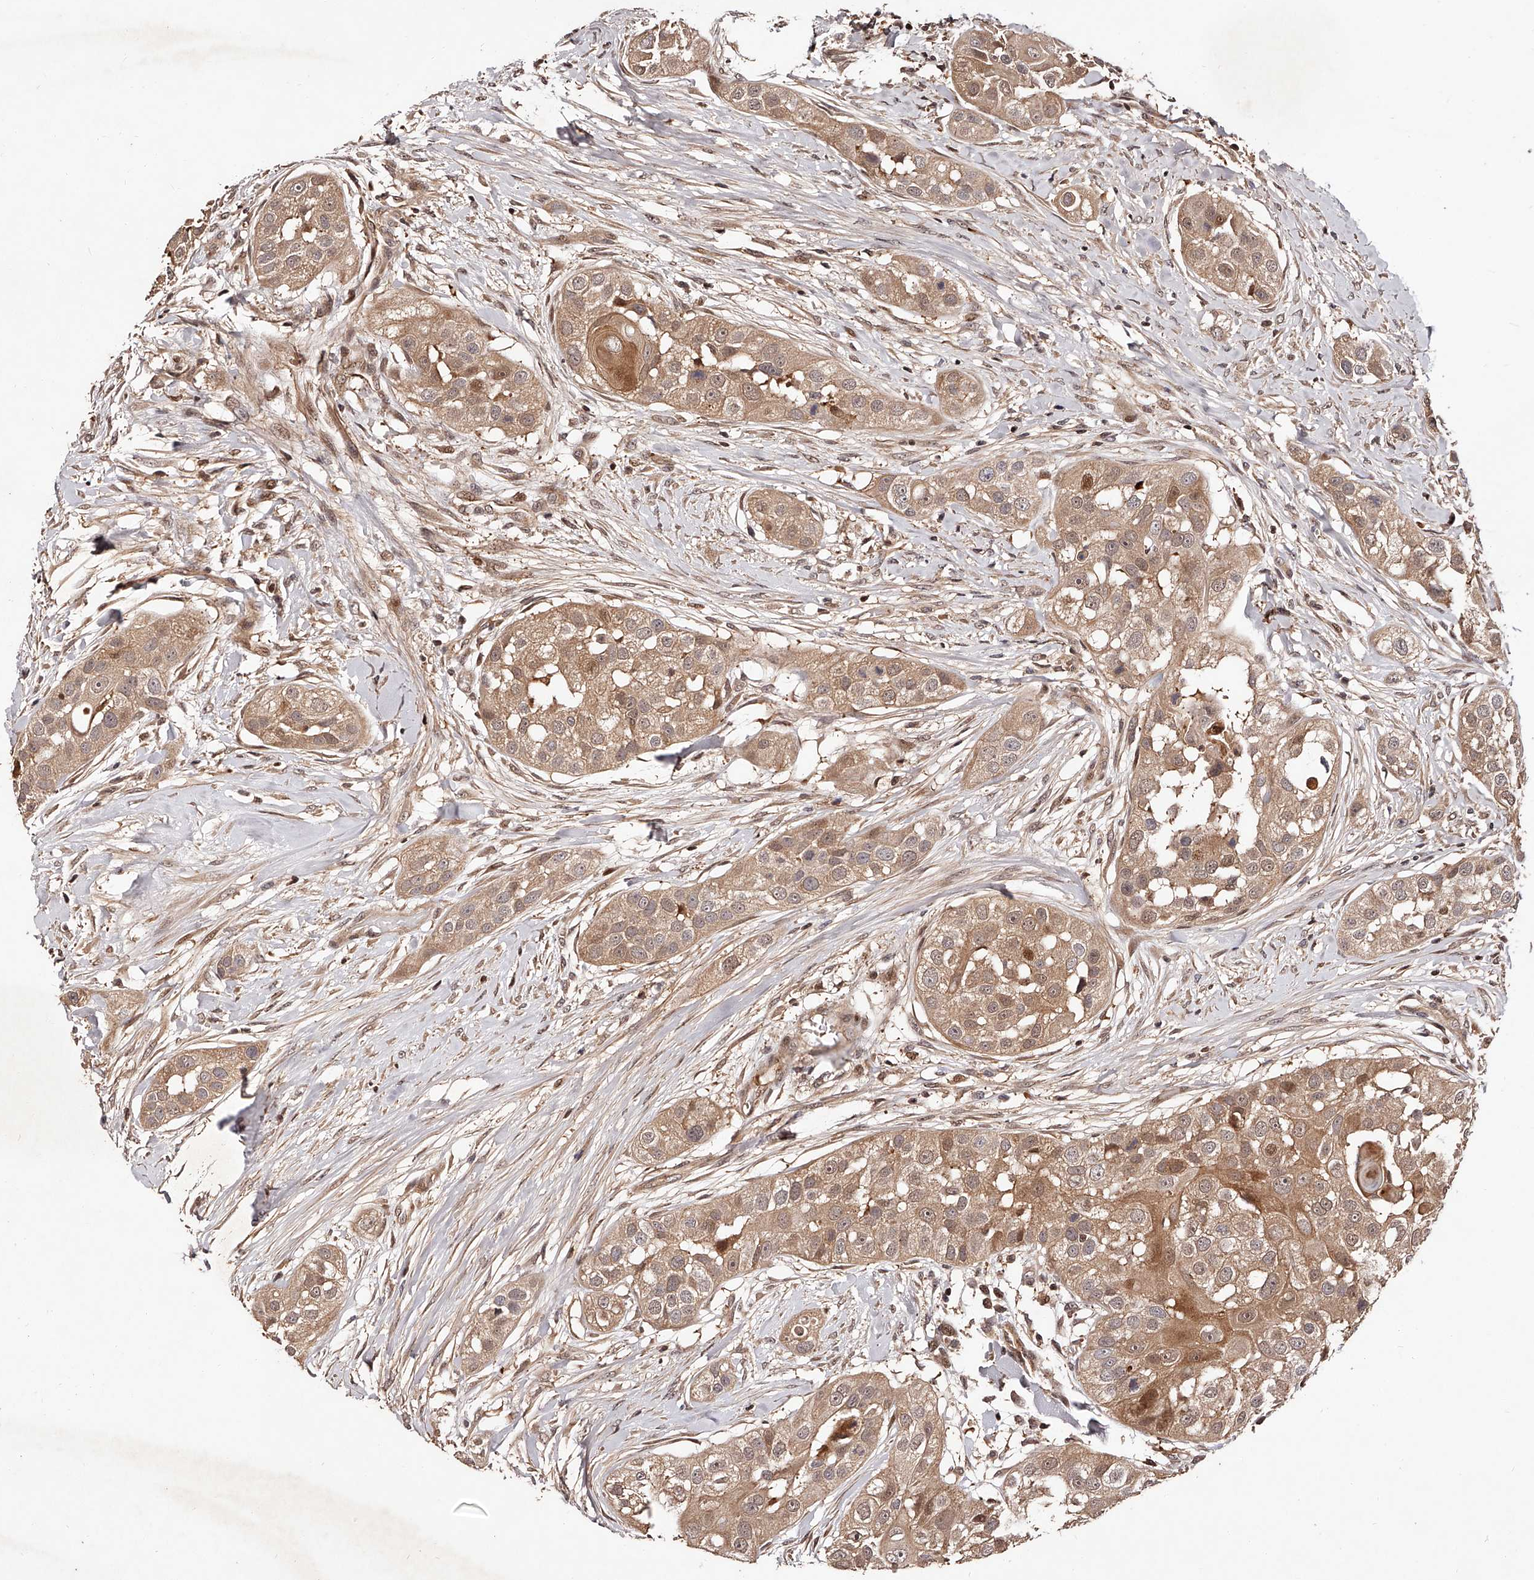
{"staining": {"intensity": "moderate", "quantity": ">75%", "location": "cytoplasmic/membranous"}, "tissue": "head and neck cancer", "cell_type": "Tumor cells", "image_type": "cancer", "snomed": [{"axis": "morphology", "description": "Normal tissue, NOS"}, {"axis": "morphology", "description": "Squamous cell carcinoma, NOS"}, {"axis": "topography", "description": "Skeletal muscle"}, {"axis": "topography", "description": "Head-Neck"}], "caption": "Human head and neck cancer stained for a protein (brown) demonstrates moderate cytoplasmic/membranous positive positivity in about >75% of tumor cells.", "gene": "CUL7", "patient": {"sex": "male", "age": 51}}